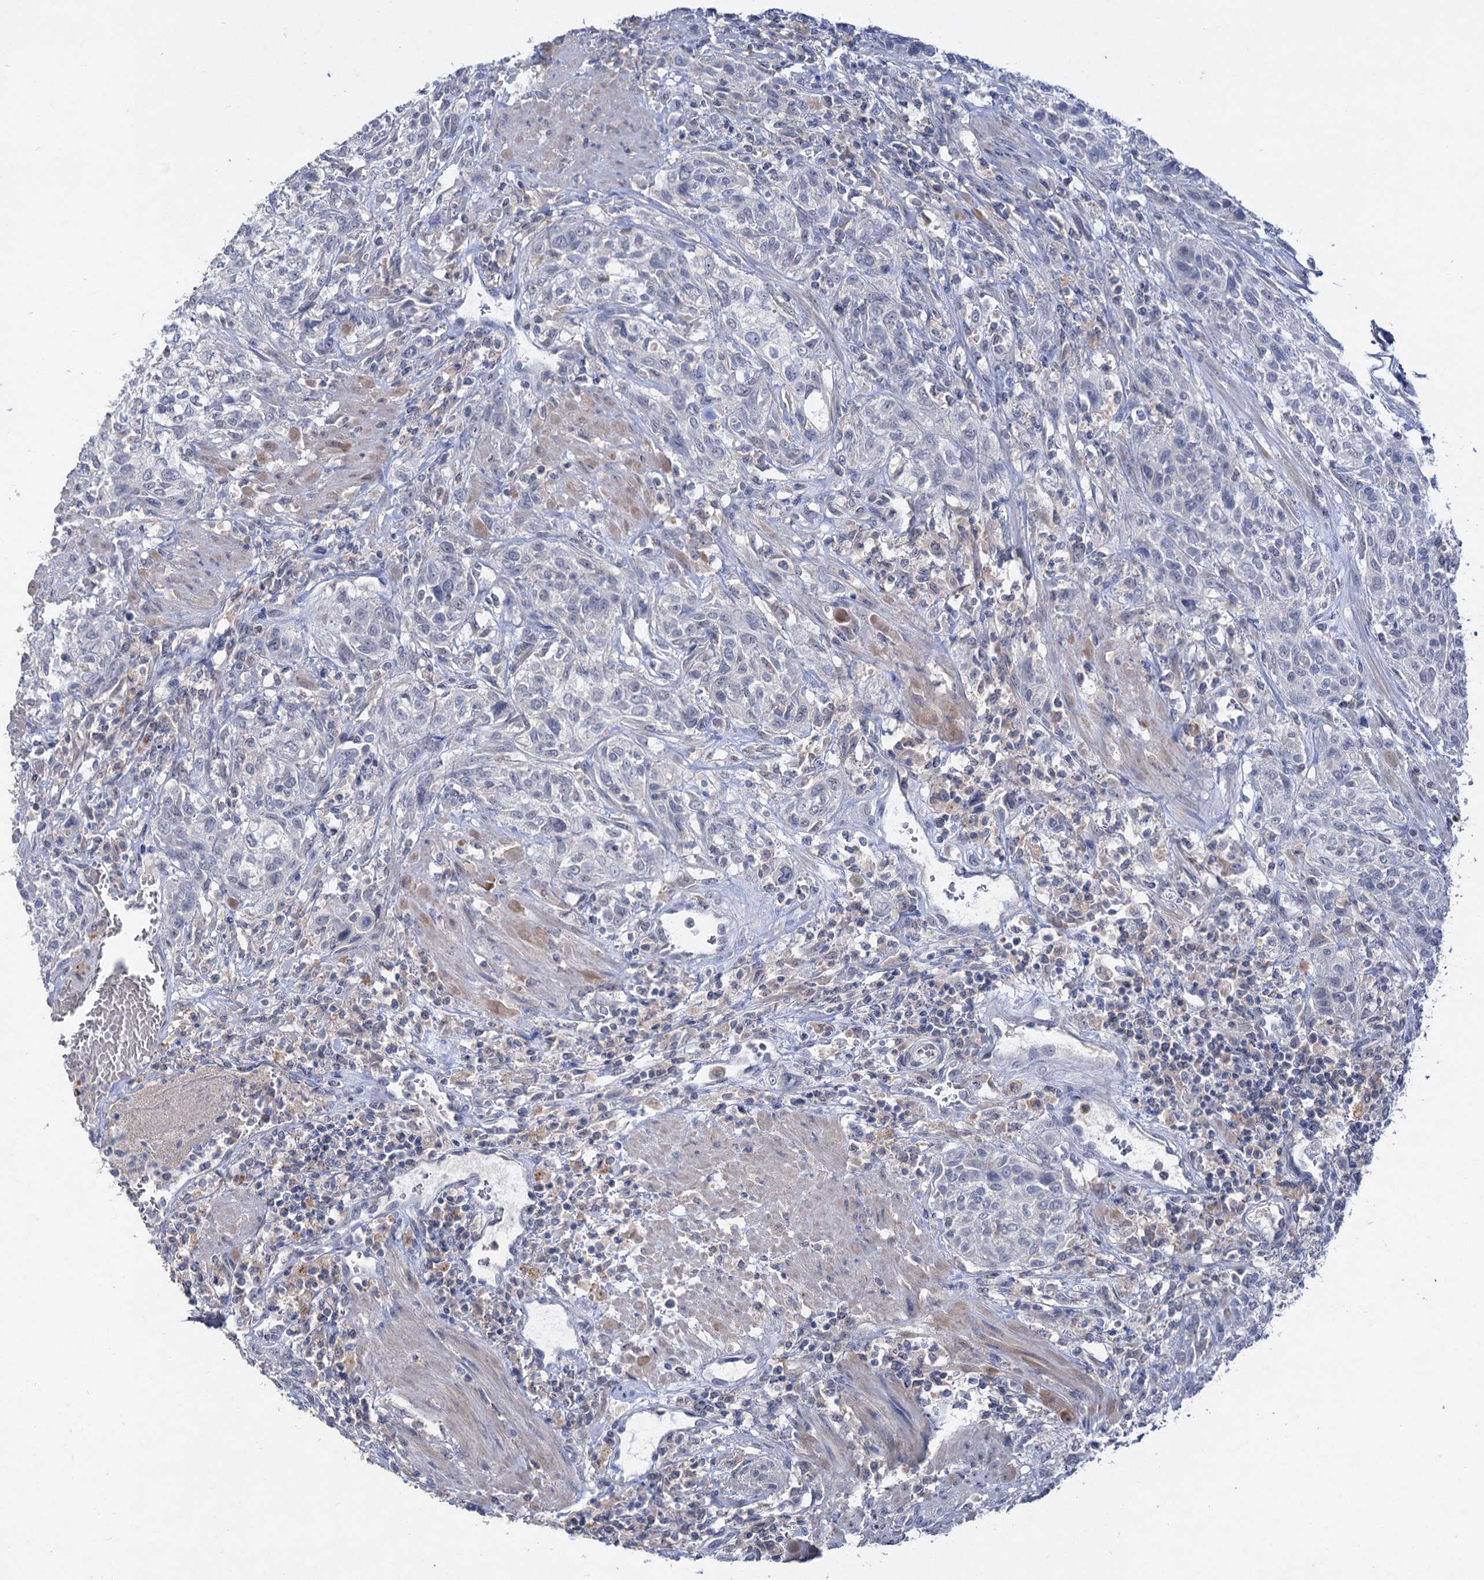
{"staining": {"intensity": "negative", "quantity": "none", "location": "none"}, "tissue": "urothelial cancer", "cell_type": "Tumor cells", "image_type": "cancer", "snomed": [{"axis": "morphology", "description": "Normal tissue, NOS"}, {"axis": "morphology", "description": "Urothelial carcinoma, NOS"}, {"axis": "topography", "description": "Urinary bladder"}, {"axis": "topography", "description": "Peripheral nerve tissue"}], "caption": "Histopathology image shows no protein staining in tumor cells of urothelial cancer tissue. (DAB IHC visualized using brightfield microscopy, high magnification).", "gene": "ATP4A", "patient": {"sex": "male", "age": 35}}